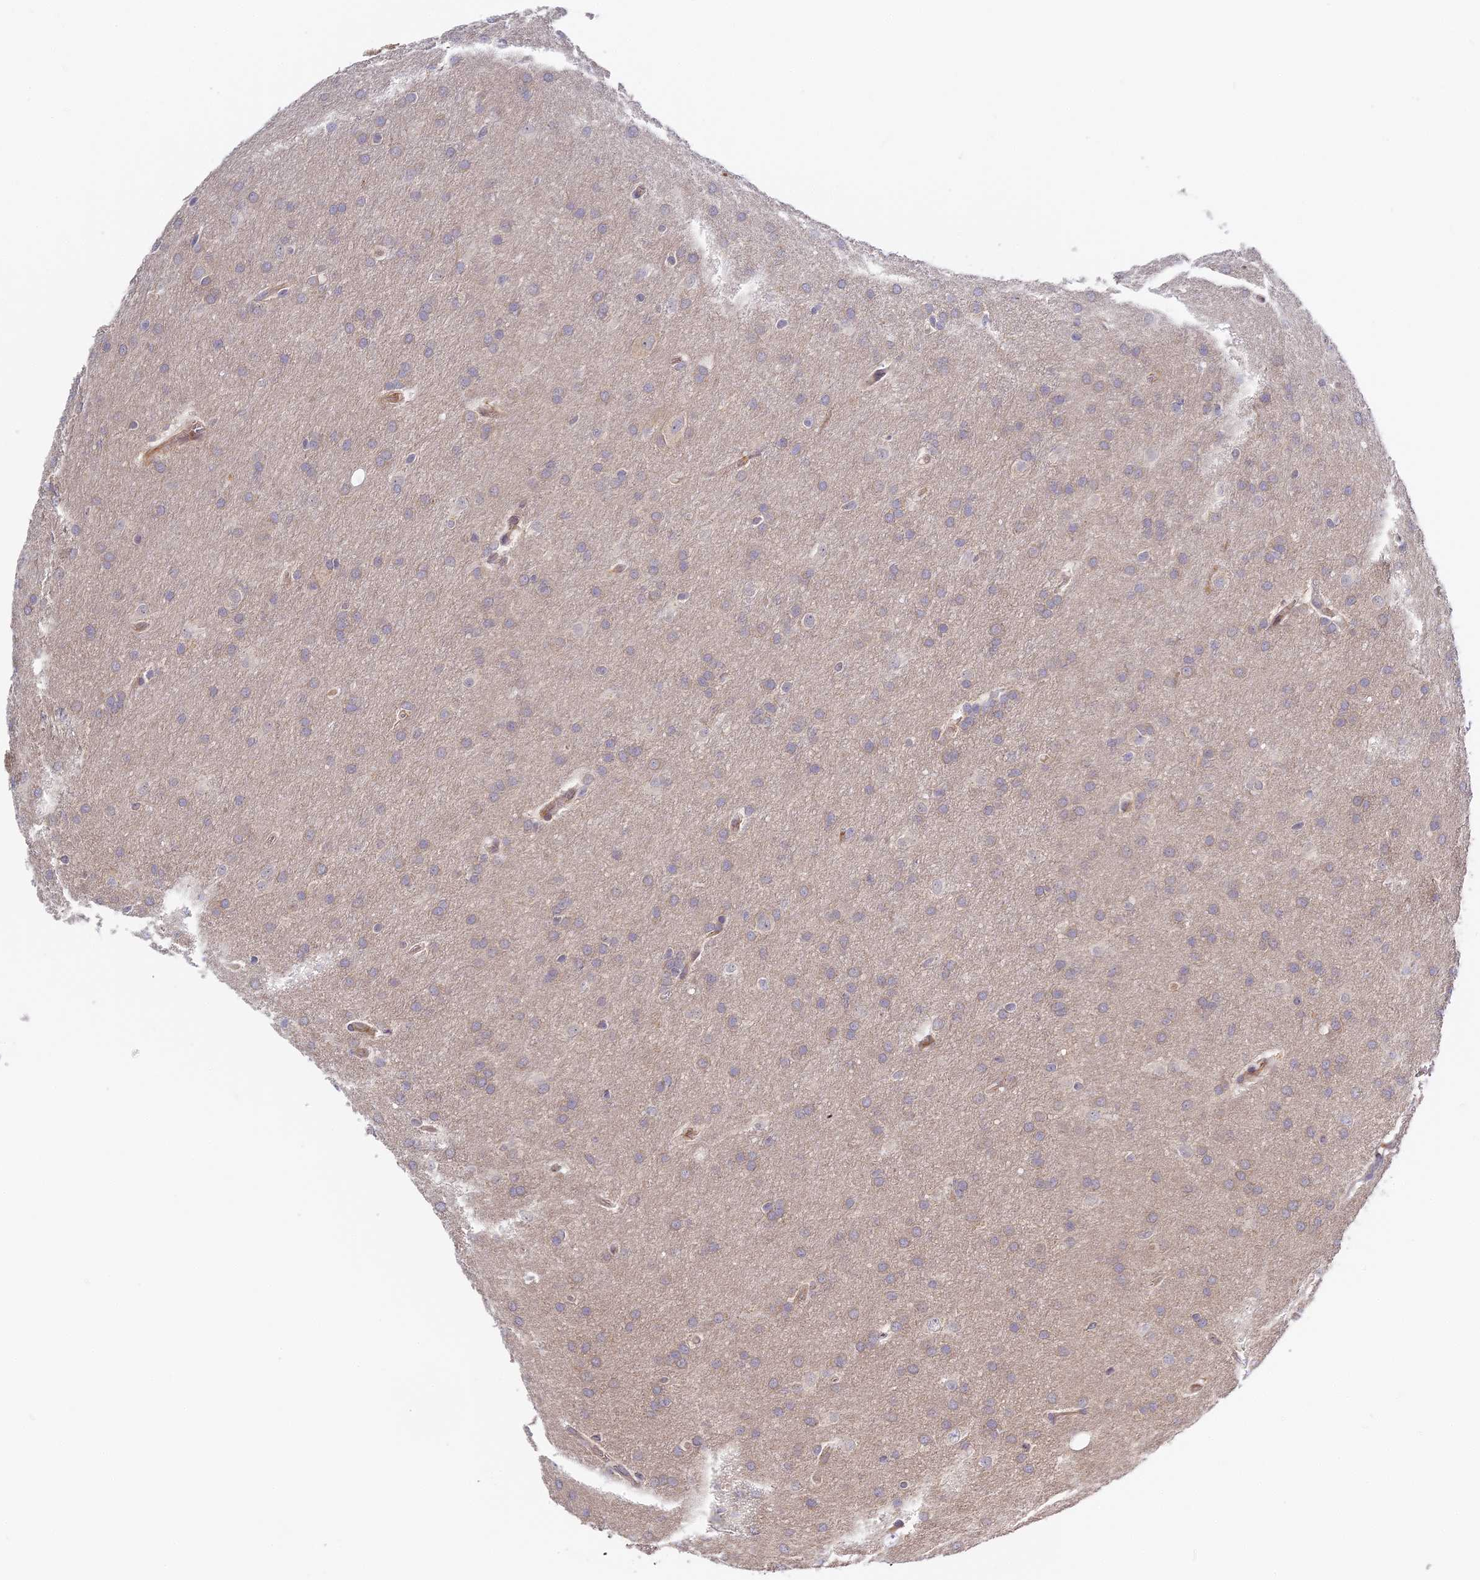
{"staining": {"intensity": "negative", "quantity": "none", "location": "none"}, "tissue": "glioma", "cell_type": "Tumor cells", "image_type": "cancer", "snomed": [{"axis": "morphology", "description": "Glioma, malignant, Low grade"}, {"axis": "topography", "description": "Brain"}], "caption": "There is no significant positivity in tumor cells of malignant low-grade glioma.", "gene": "MISP3", "patient": {"sex": "female", "age": 32}}